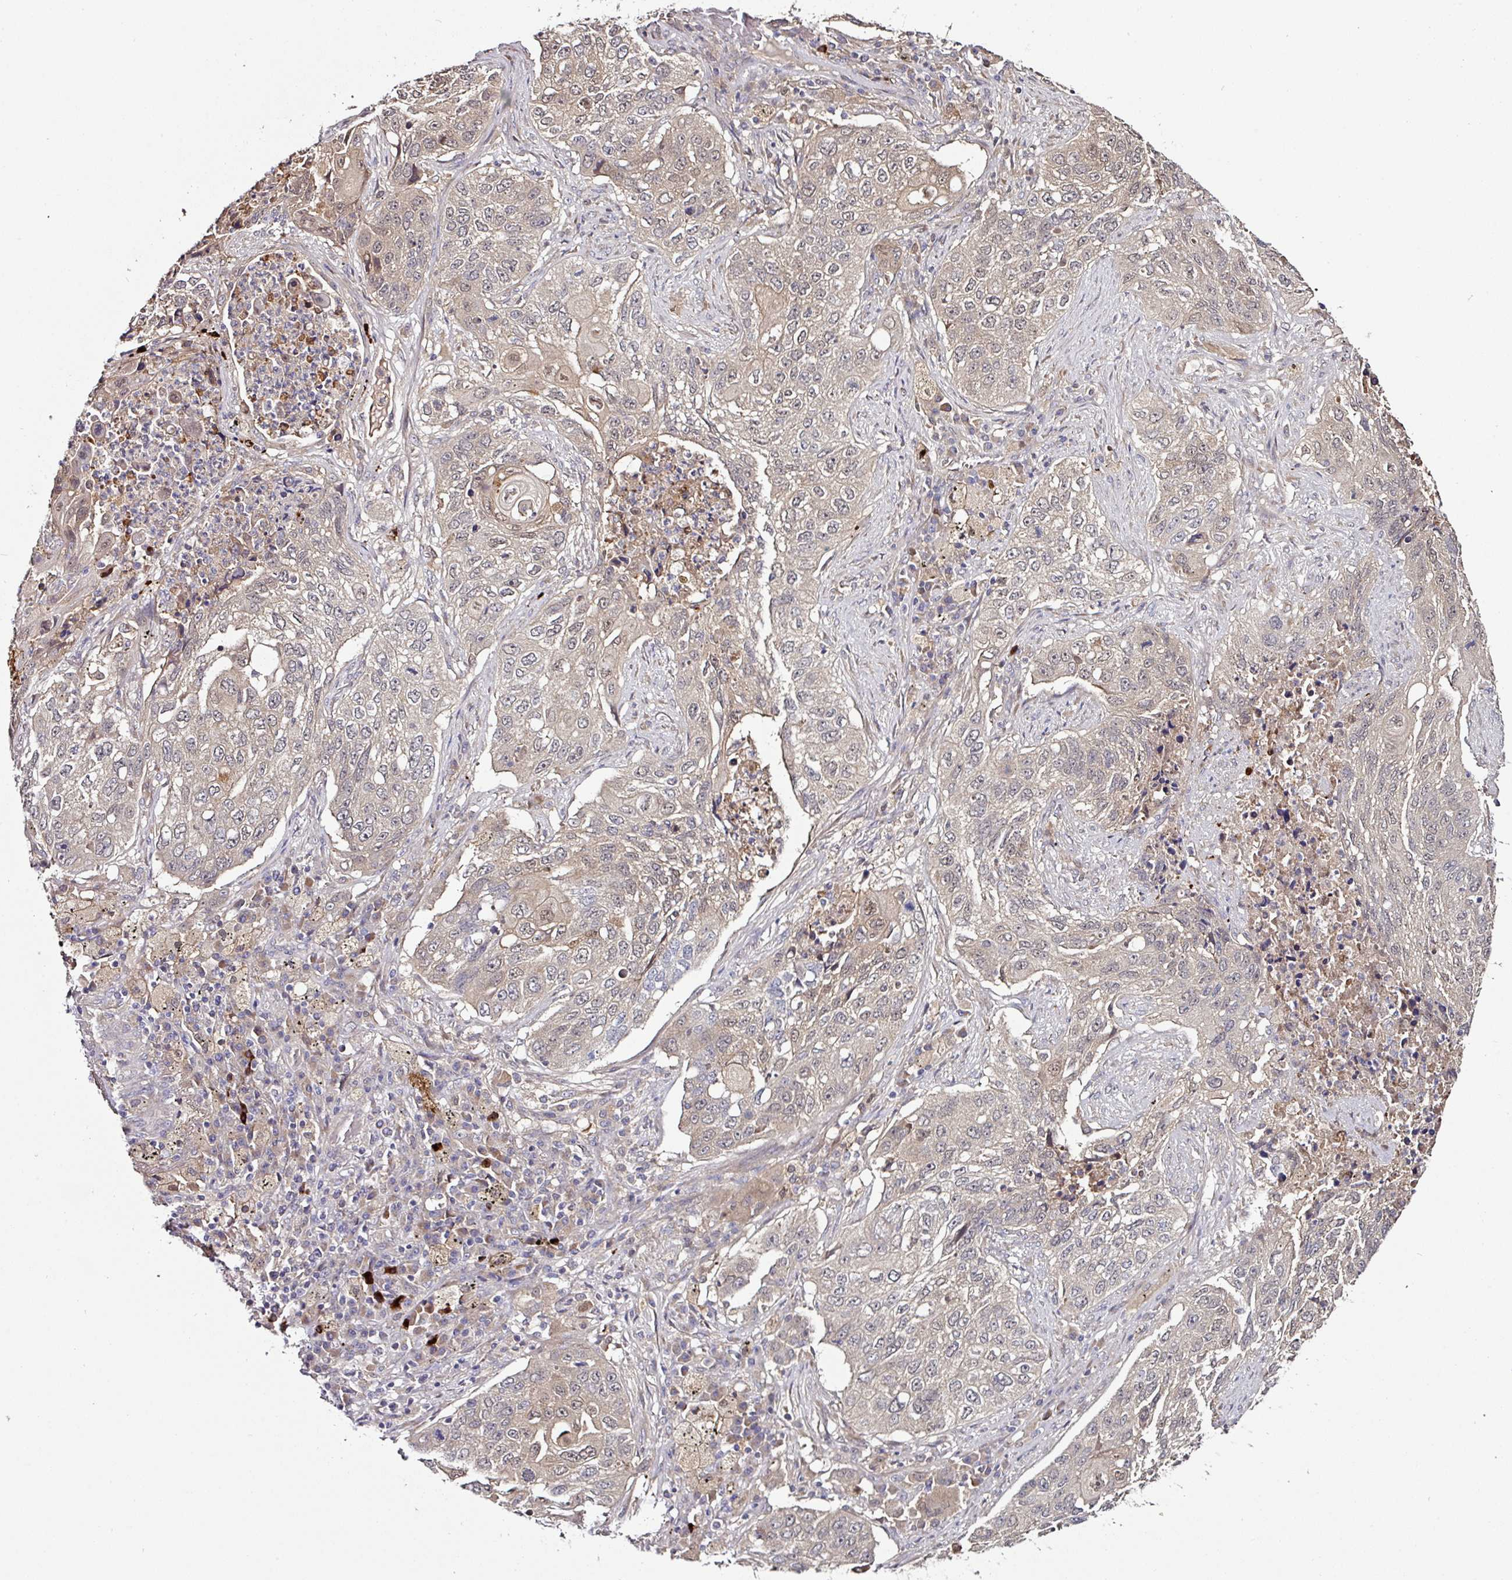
{"staining": {"intensity": "weak", "quantity": "25%-75%", "location": "cytoplasmic/membranous"}, "tissue": "lung cancer", "cell_type": "Tumor cells", "image_type": "cancer", "snomed": [{"axis": "morphology", "description": "Squamous cell carcinoma, NOS"}, {"axis": "topography", "description": "Lung"}], "caption": "Immunohistochemical staining of human lung cancer exhibits weak cytoplasmic/membranous protein expression in approximately 25%-75% of tumor cells.", "gene": "CTDSP2", "patient": {"sex": "female", "age": 63}}